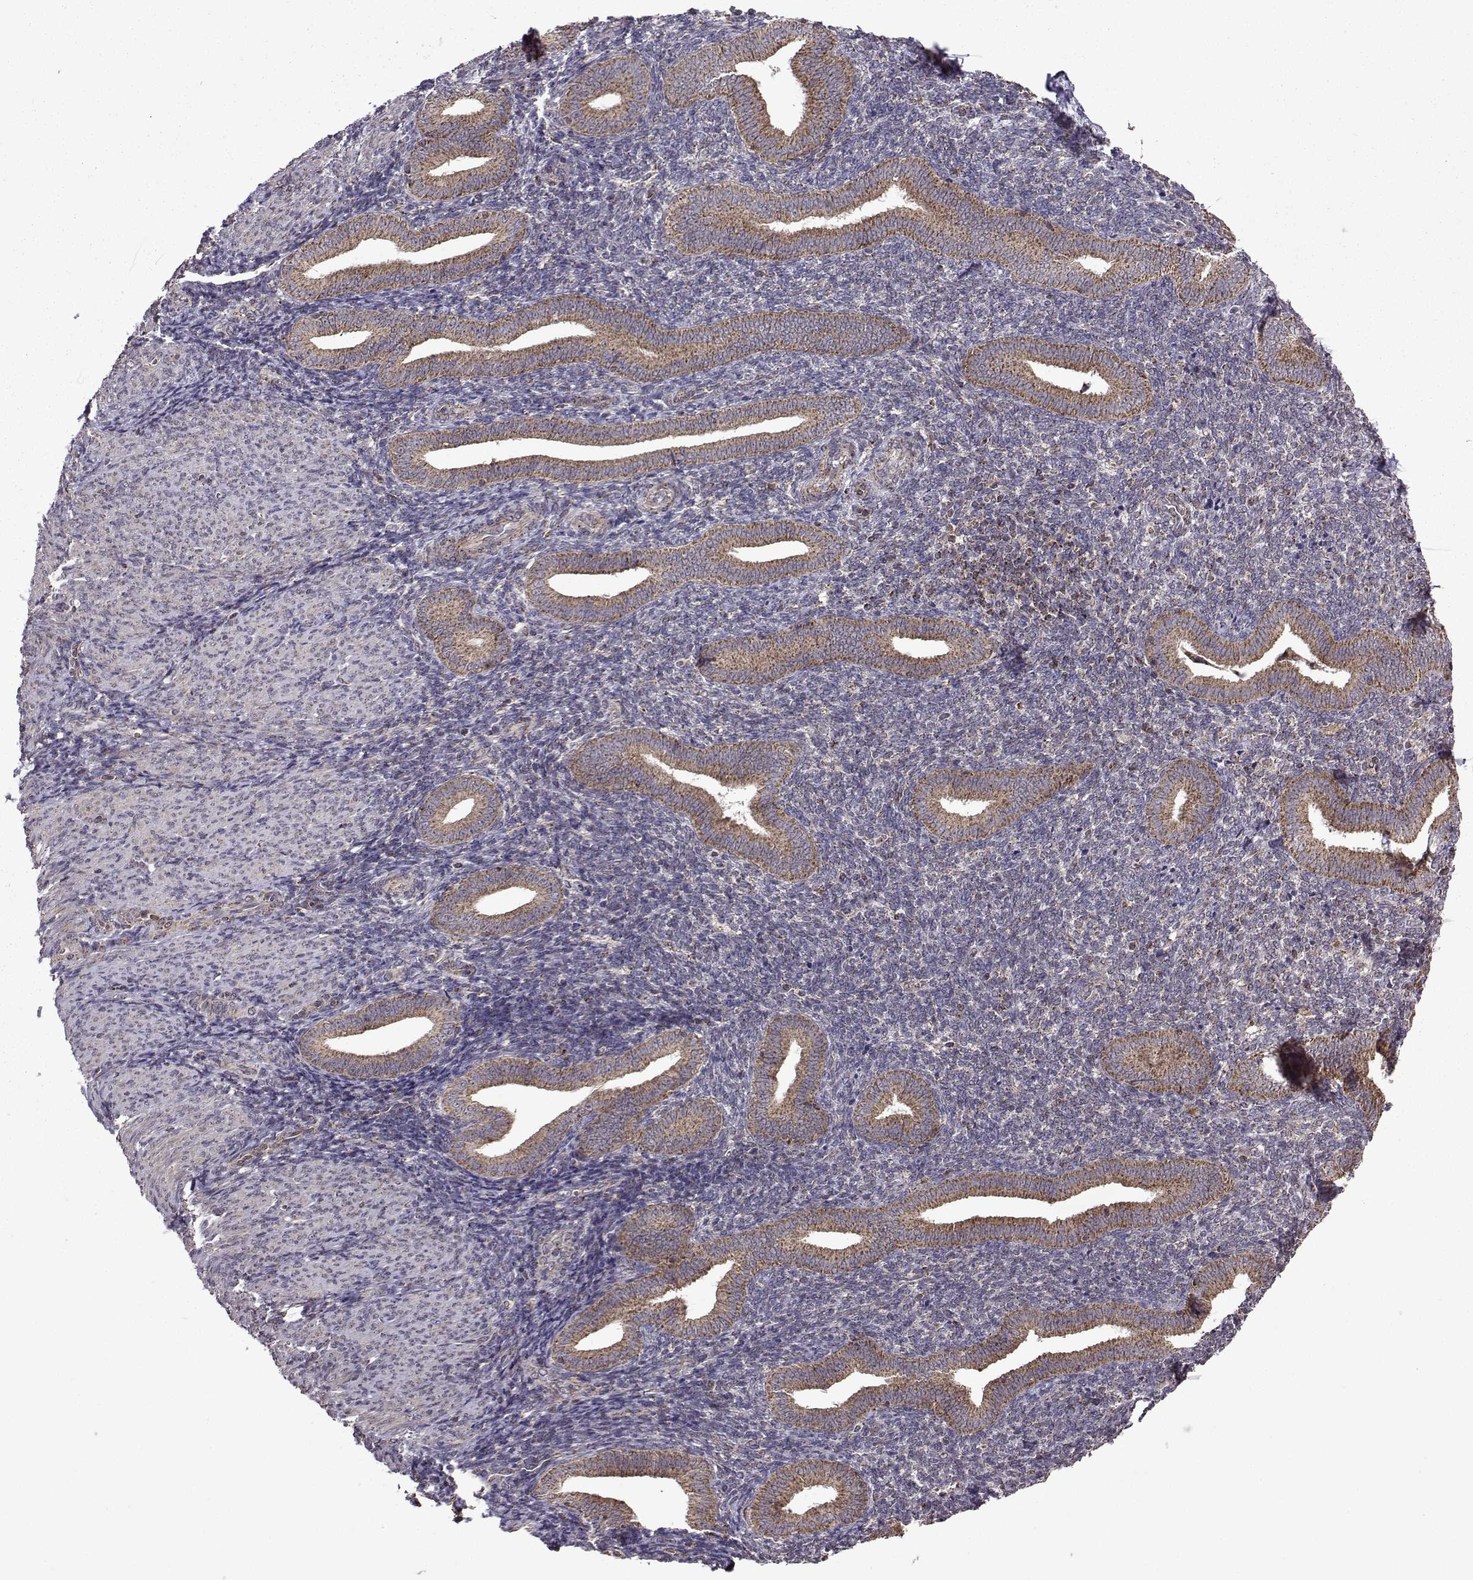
{"staining": {"intensity": "negative", "quantity": "none", "location": "none"}, "tissue": "endometrium", "cell_type": "Cells in endometrial stroma", "image_type": "normal", "snomed": [{"axis": "morphology", "description": "Normal tissue, NOS"}, {"axis": "topography", "description": "Endometrium"}], "caption": "A high-resolution photomicrograph shows immunohistochemistry staining of benign endometrium, which reveals no significant staining in cells in endometrial stroma.", "gene": "TAB2", "patient": {"sex": "female", "age": 25}}